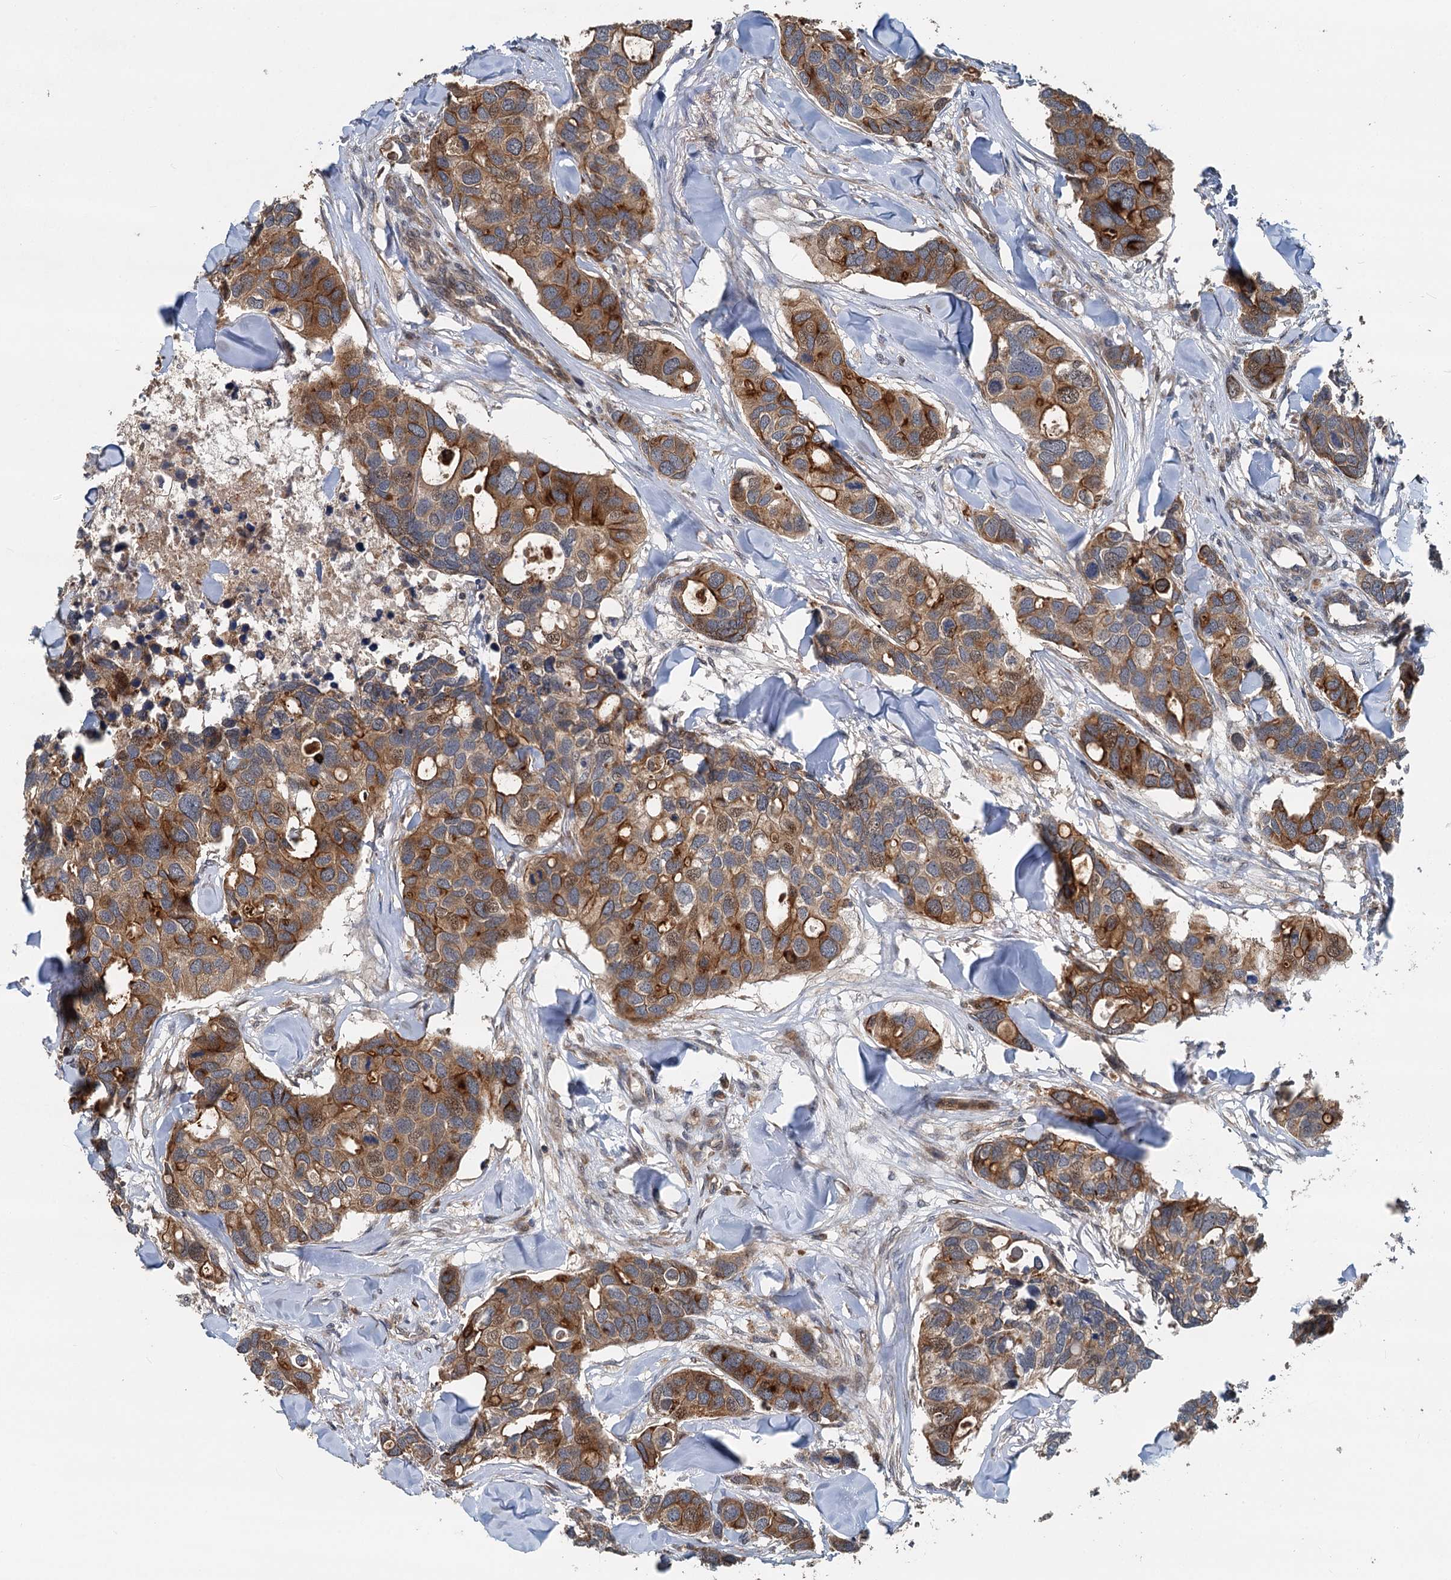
{"staining": {"intensity": "strong", "quantity": "25%-75%", "location": "cytoplasmic/membranous"}, "tissue": "breast cancer", "cell_type": "Tumor cells", "image_type": "cancer", "snomed": [{"axis": "morphology", "description": "Duct carcinoma"}, {"axis": "topography", "description": "Breast"}], "caption": "Immunohistochemical staining of human breast invasive ductal carcinoma reveals high levels of strong cytoplasmic/membranous protein staining in about 25%-75% of tumor cells. The staining is performed using DAB (3,3'-diaminobenzidine) brown chromogen to label protein expression. The nuclei are counter-stained blue using hematoxylin.", "gene": "LRRK2", "patient": {"sex": "female", "age": 83}}